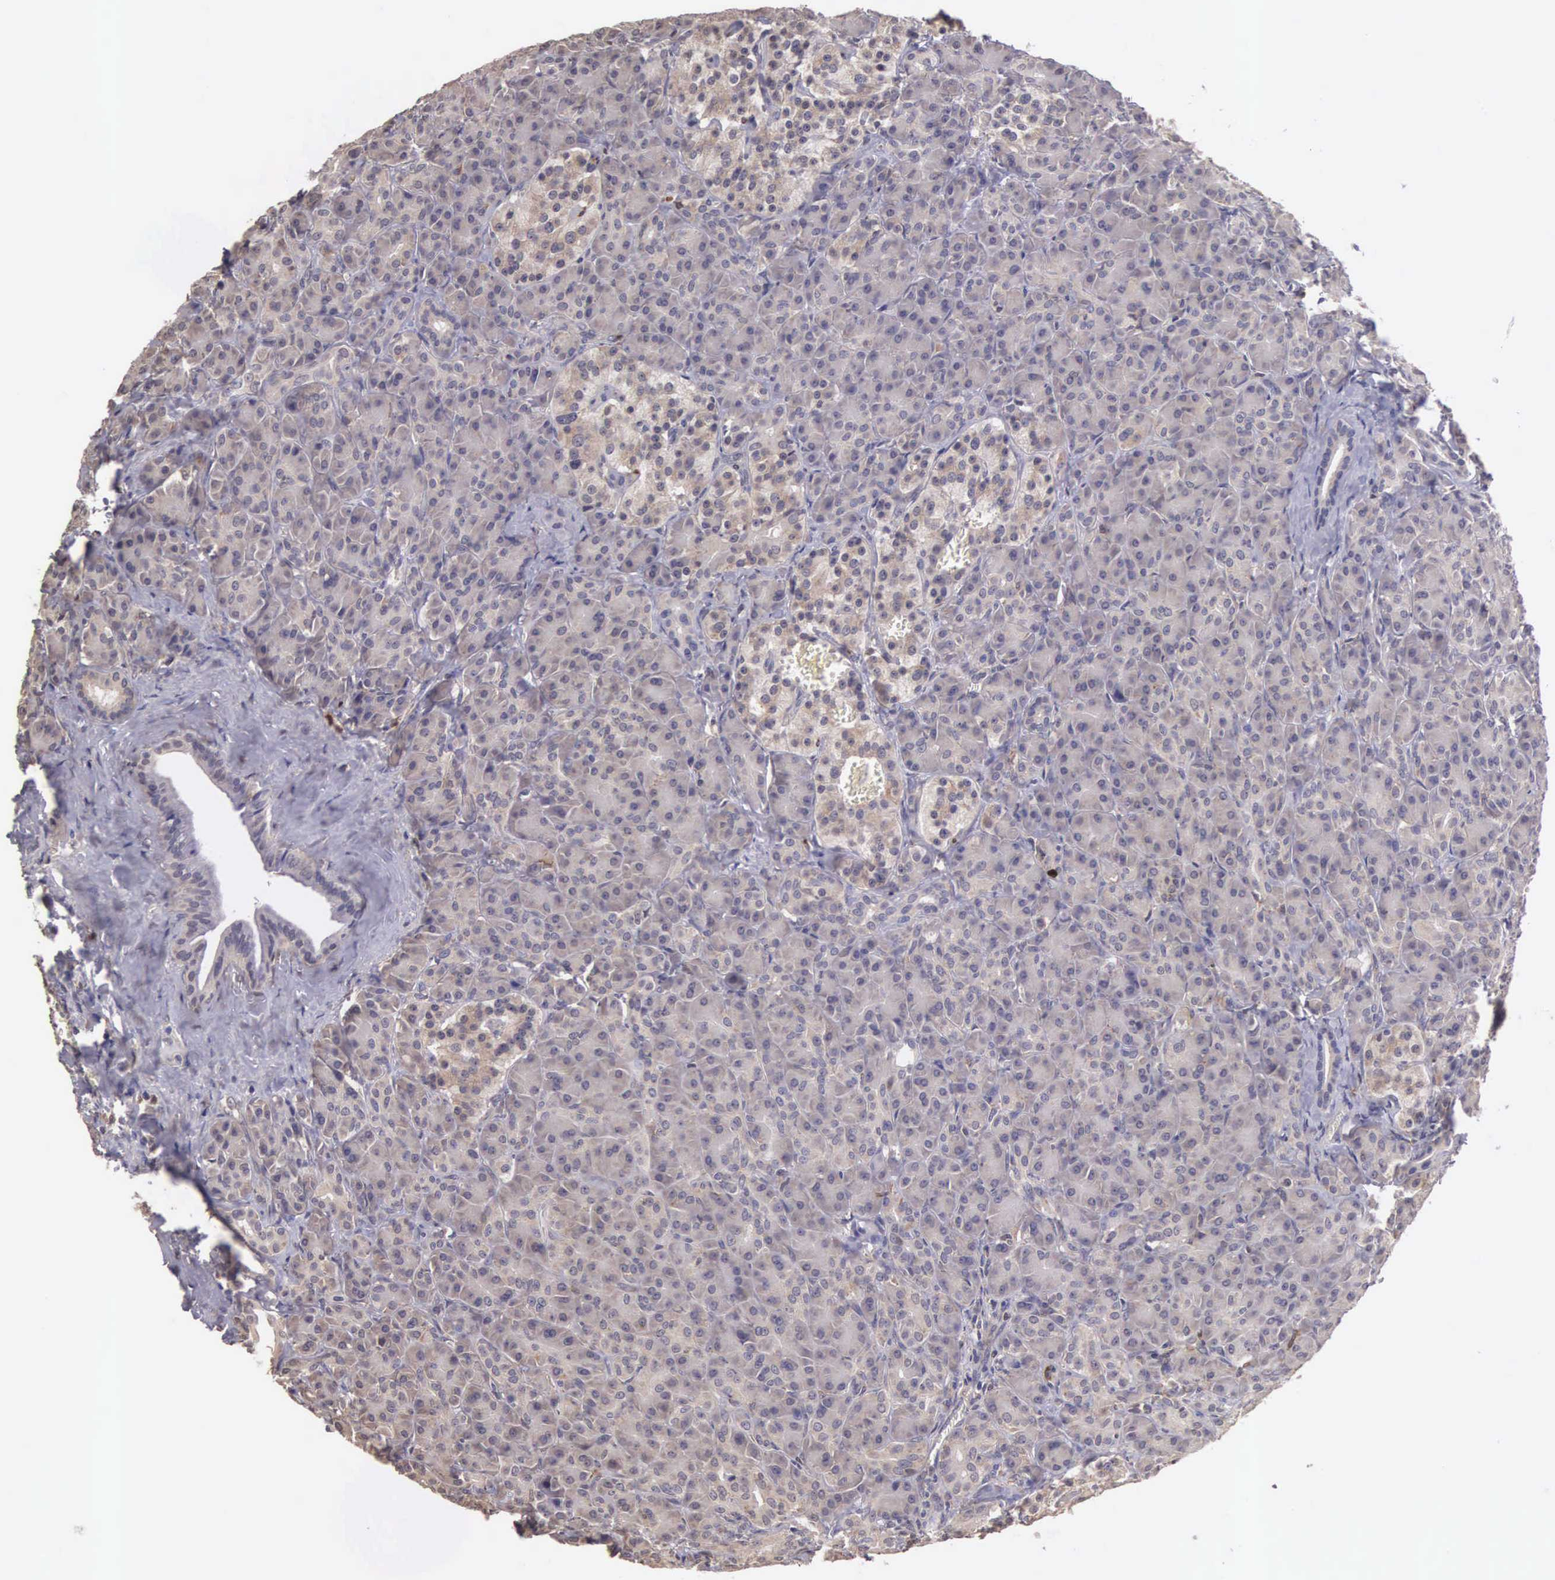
{"staining": {"intensity": "weak", "quantity": "25%-75%", "location": "cytoplasmic/membranous"}, "tissue": "pancreas", "cell_type": "Exocrine glandular cells", "image_type": "normal", "snomed": [{"axis": "morphology", "description": "Normal tissue, NOS"}, {"axis": "topography", "description": "Lymph node"}, {"axis": "topography", "description": "Pancreas"}], "caption": "An image of human pancreas stained for a protein reveals weak cytoplasmic/membranous brown staining in exocrine glandular cells. The staining was performed using DAB (3,3'-diaminobenzidine) to visualize the protein expression in brown, while the nuclei were stained in blue with hematoxylin (Magnification: 20x).", "gene": "CDC45", "patient": {"sex": "male", "age": 59}}